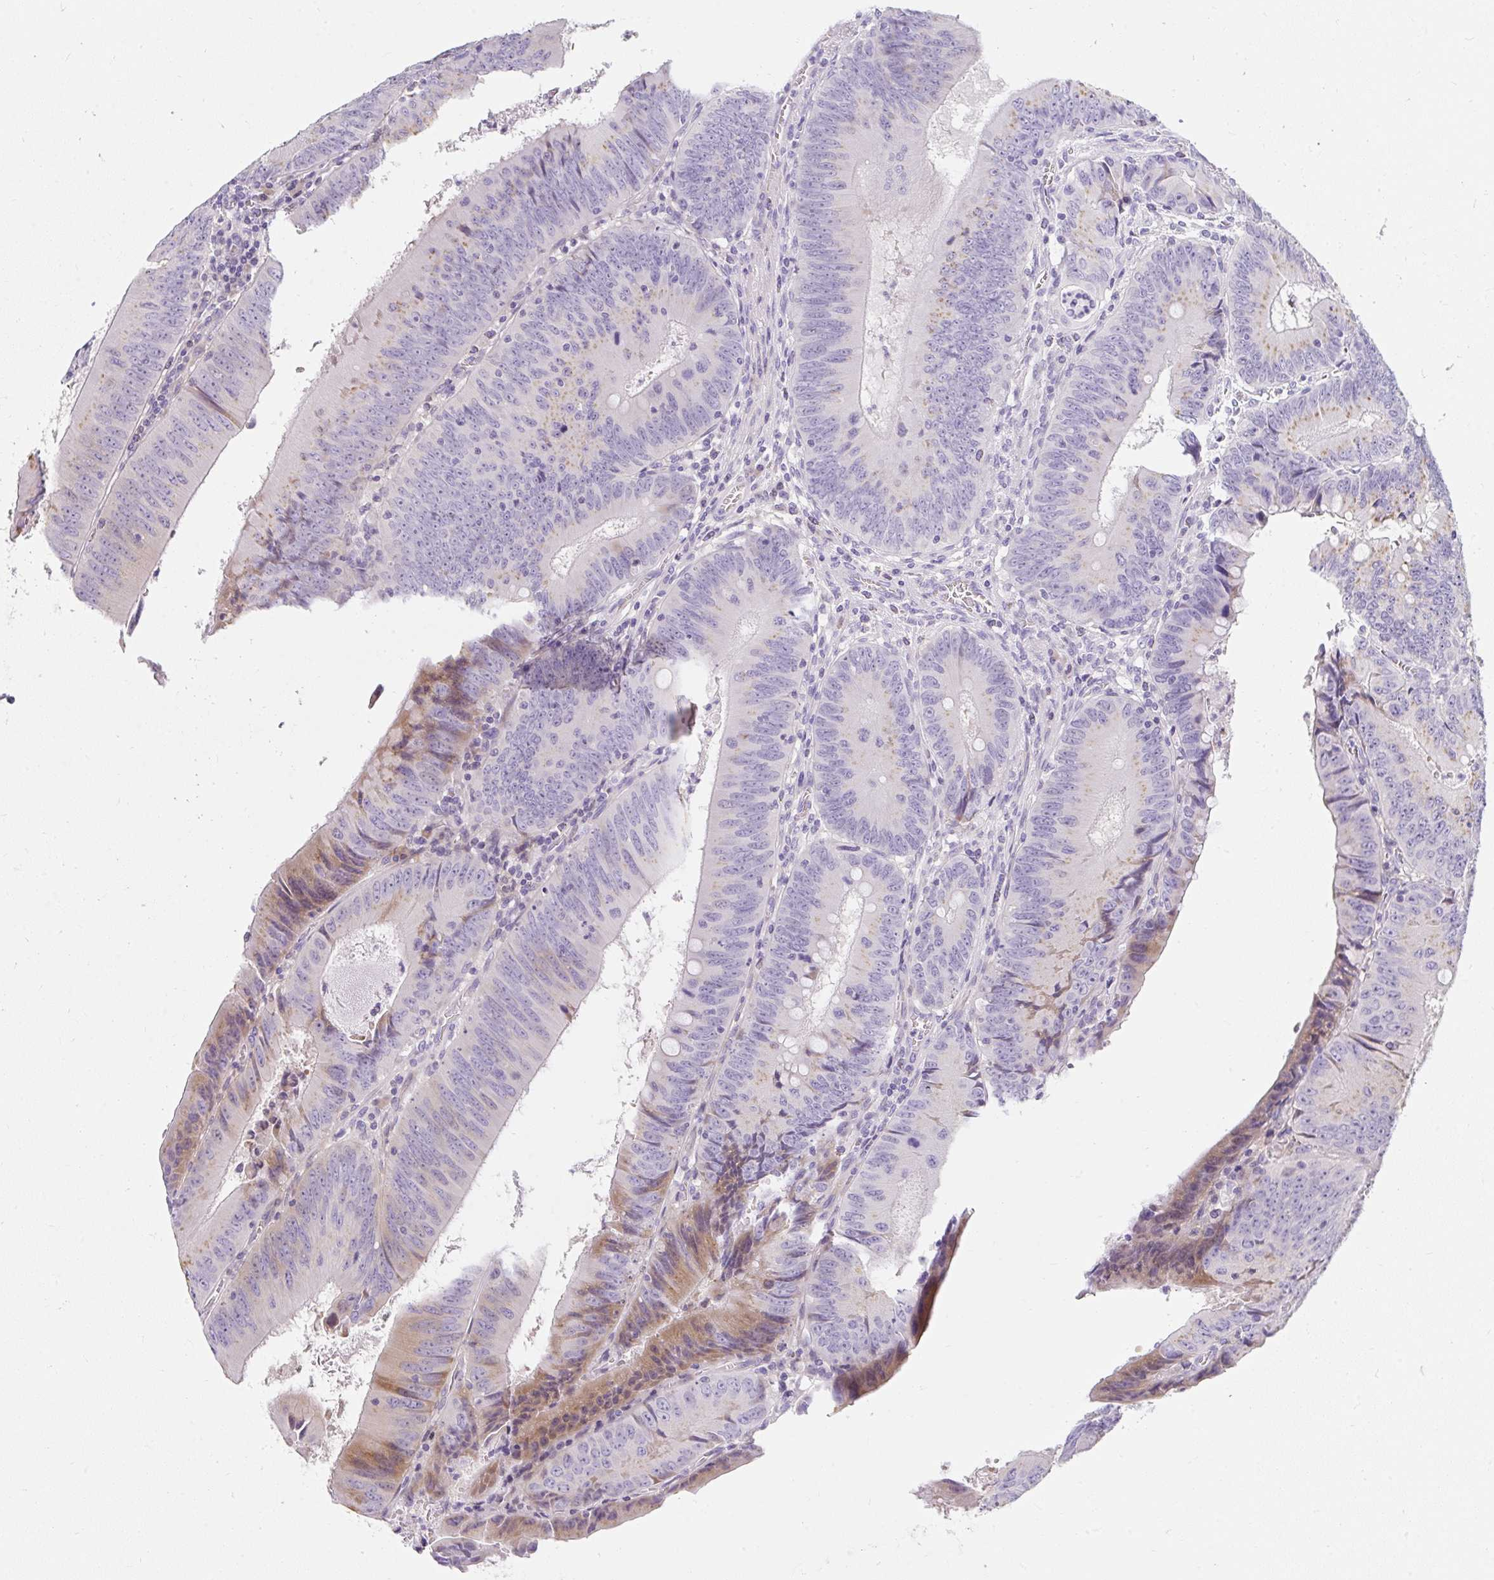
{"staining": {"intensity": "moderate", "quantity": "<25%", "location": "cytoplasmic/membranous"}, "tissue": "colorectal cancer", "cell_type": "Tumor cells", "image_type": "cancer", "snomed": [{"axis": "morphology", "description": "Adenocarcinoma, NOS"}, {"axis": "topography", "description": "Rectum"}], "caption": "Moderate cytoplasmic/membranous protein expression is appreciated in about <25% of tumor cells in adenocarcinoma (colorectal).", "gene": "DTX4", "patient": {"sex": "female", "age": 72}}